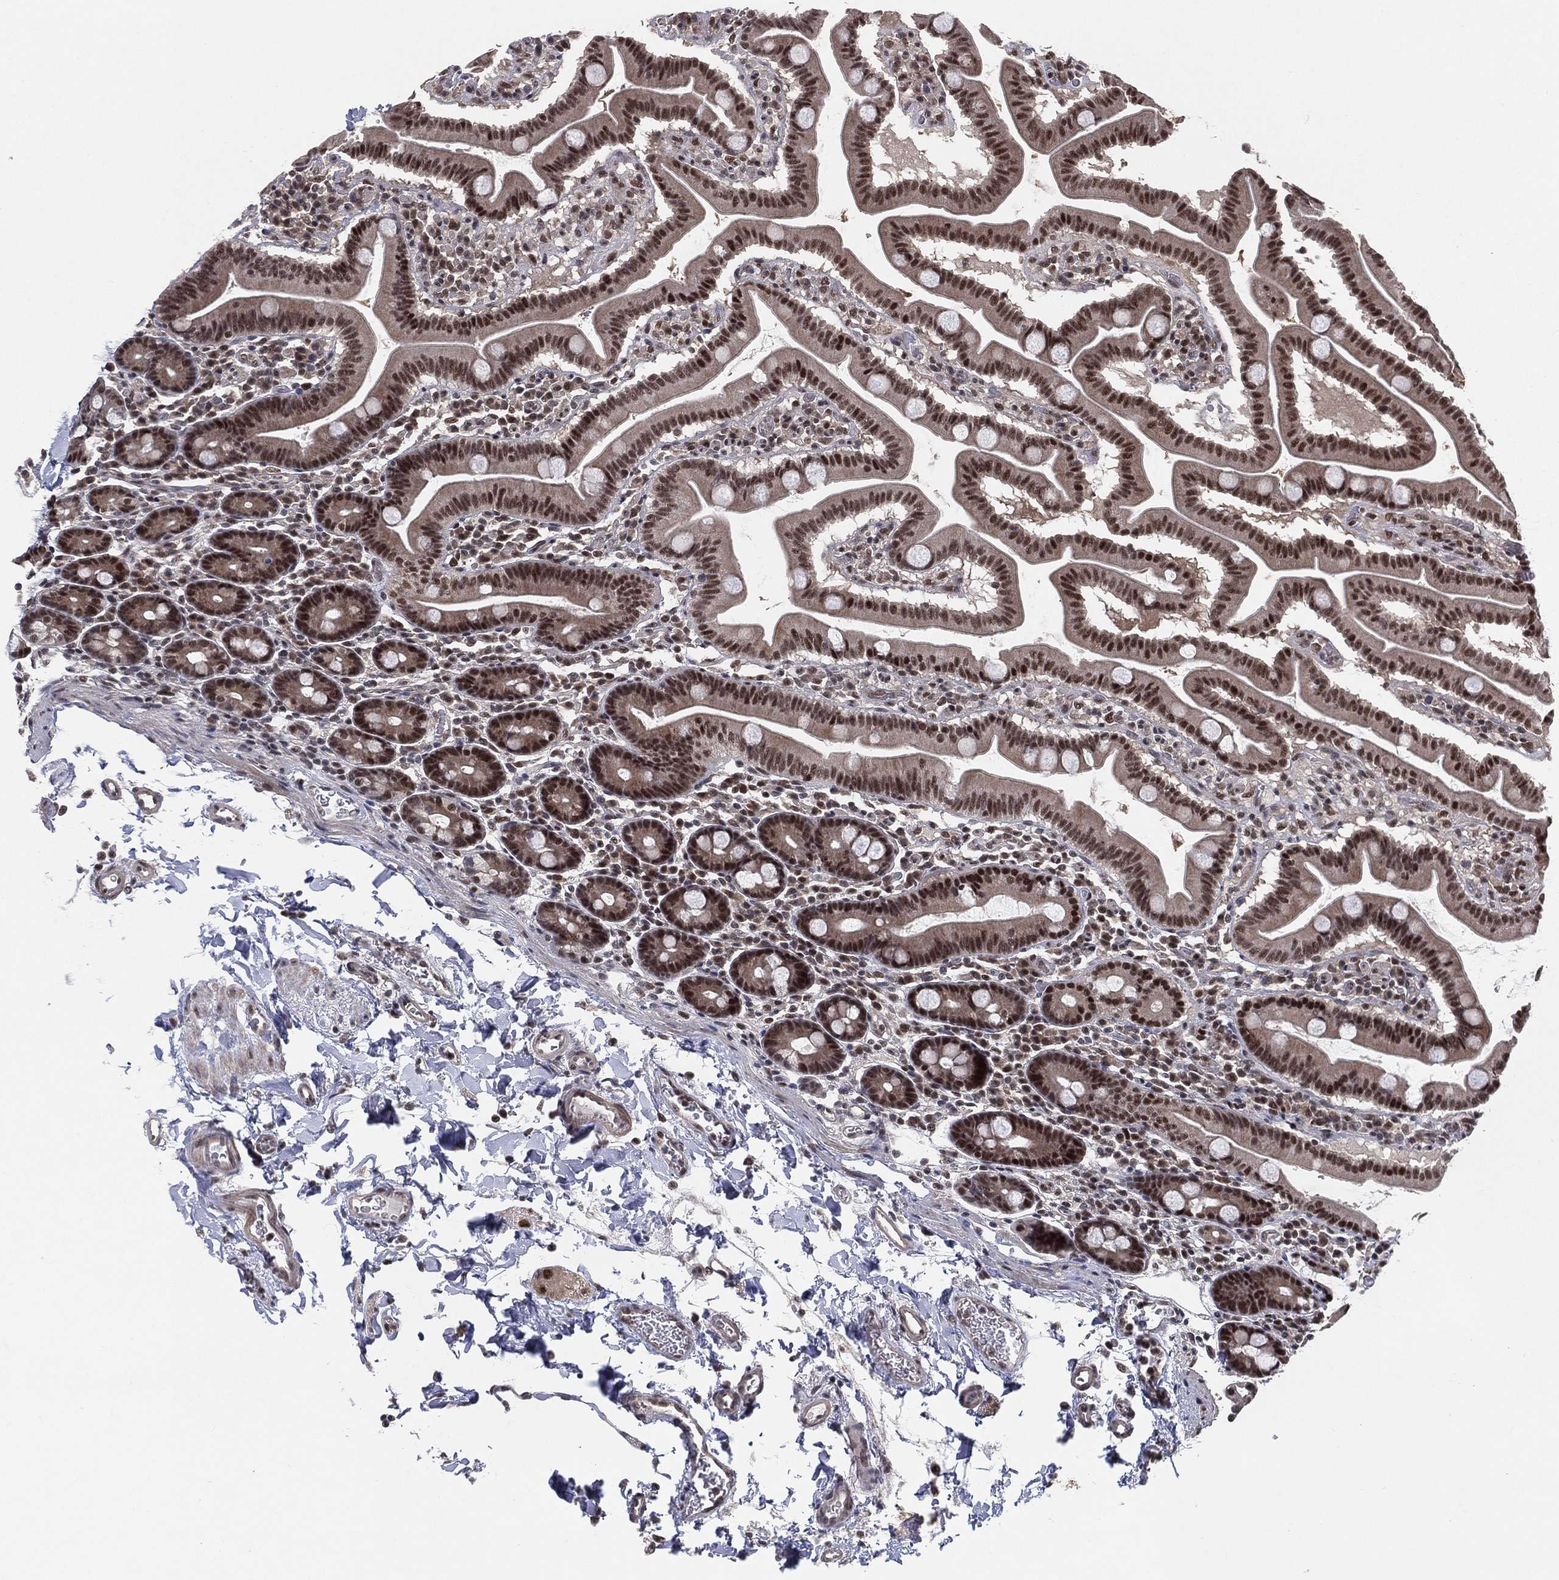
{"staining": {"intensity": "strong", "quantity": "25%-75%", "location": "nuclear"}, "tissue": "duodenum", "cell_type": "Glandular cells", "image_type": "normal", "snomed": [{"axis": "morphology", "description": "Normal tissue, NOS"}, {"axis": "topography", "description": "Duodenum"}], "caption": "Immunohistochemistry (IHC) (DAB) staining of benign human duodenum exhibits strong nuclear protein expression in about 25%-75% of glandular cells. The protein of interest is stained brown, and the nuclei are stained in blue (DAB IHC with brightfield microscopy, high magnification).", "gene": "DGCR8", "patient": {"sex": "male", "age": 59}}